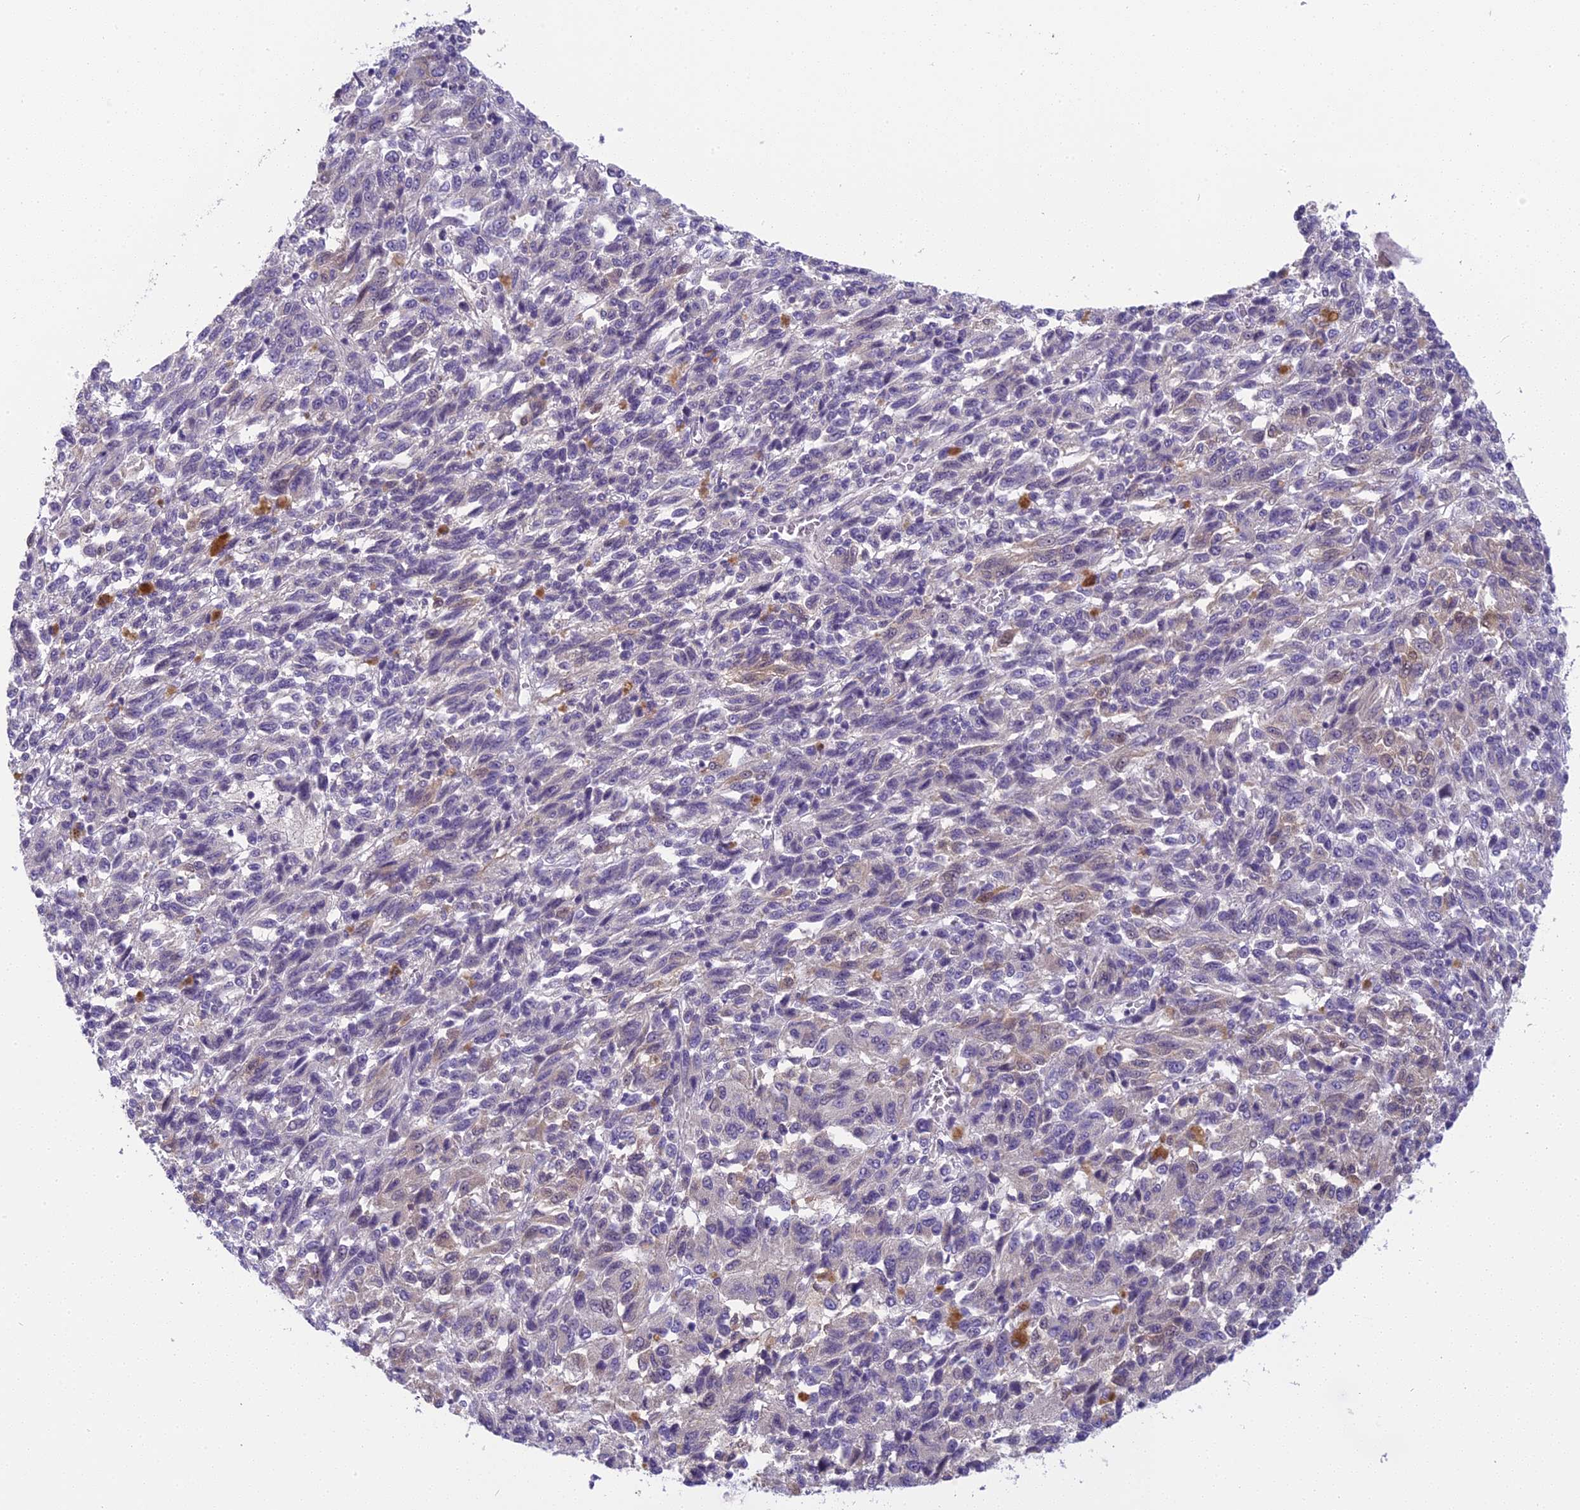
{"staining": {"intensity": "weak", "quantity": "<25%", "location": "cytoplasmic/membranous"}, "tissue": "melanoma", "cell_type": "Tumor cells", "image_type": "cancer", "snomed": [{"axis": "morphology", "description": "Malignant melanoma, Metastatic site"}, {"axis": "topography", "description": "Lung"}], "caption": "Immunohistochemistry (IHC) micrograph of human malignant melanoma (metastatic site) stained for a protein (brown), which shows no expression in tumor cells.", "gene": "ARHGEF37", "patient": {"sex": "male", "age": 64}}